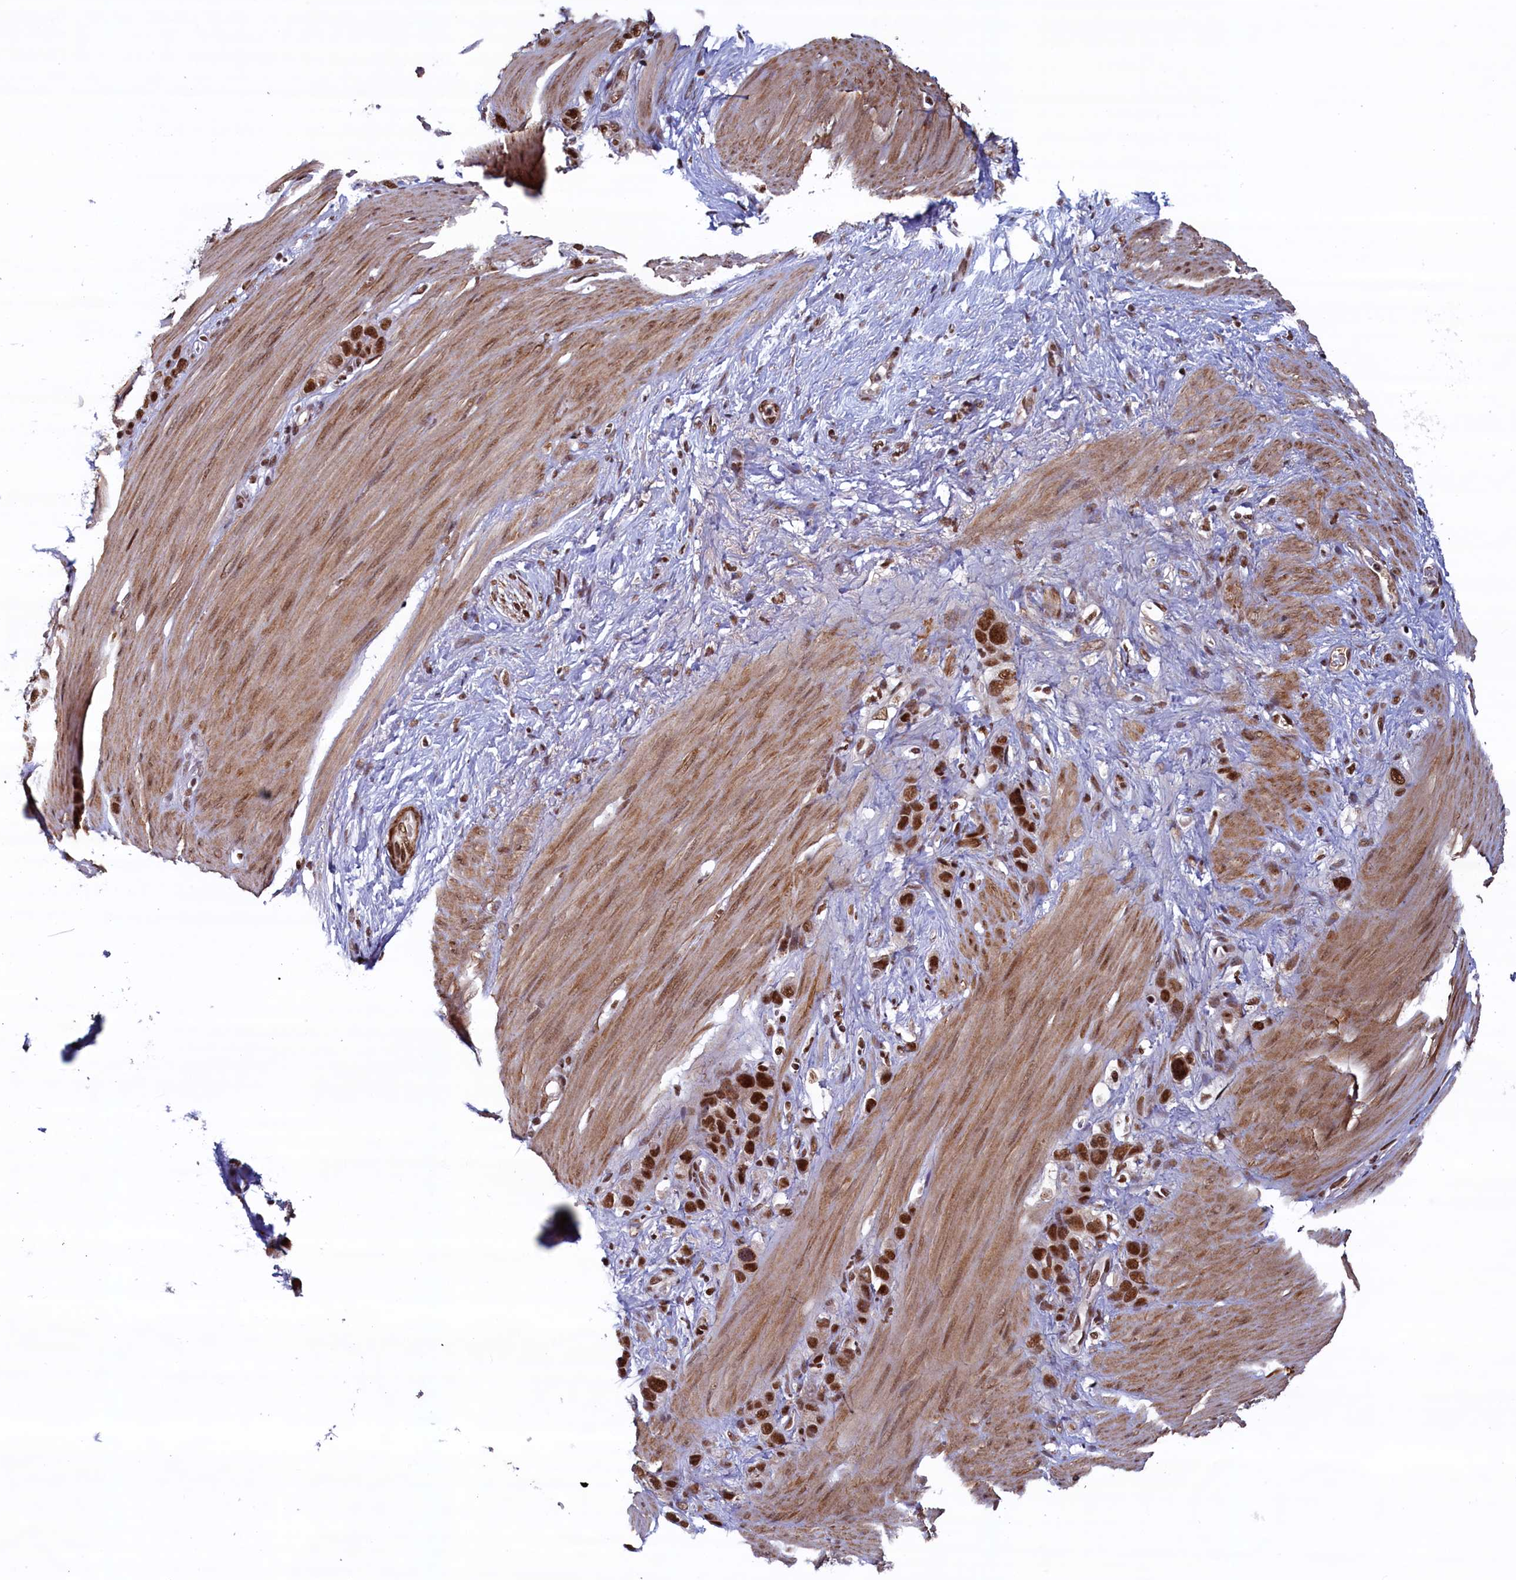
{"staining": {"intensity": "strong", "quantity": ">75%", "location": "nuclear"}, "tissue": "stomach cancer", "cell_type": "Tumor cells", "image_type": "cancer", "snomed": [{"axis": "morphology", "description": "Adenocarcinoma, NOS"}, {"axis": "morphology", "description": "Adenocarcinoma, High grade"}, {"axis": "topography", "description": "Stomach, upper"}, {"axis": "topography", "description": "Stomach, lower"}], "caption": "Human stomach cancer (adenocarcinoma) stained with a brown dye shows strong nuclear positive expression in approximately >75% of tumor cells.", "gene": "ZC3H18", "patient": {"sex": "female", "age": 65}}